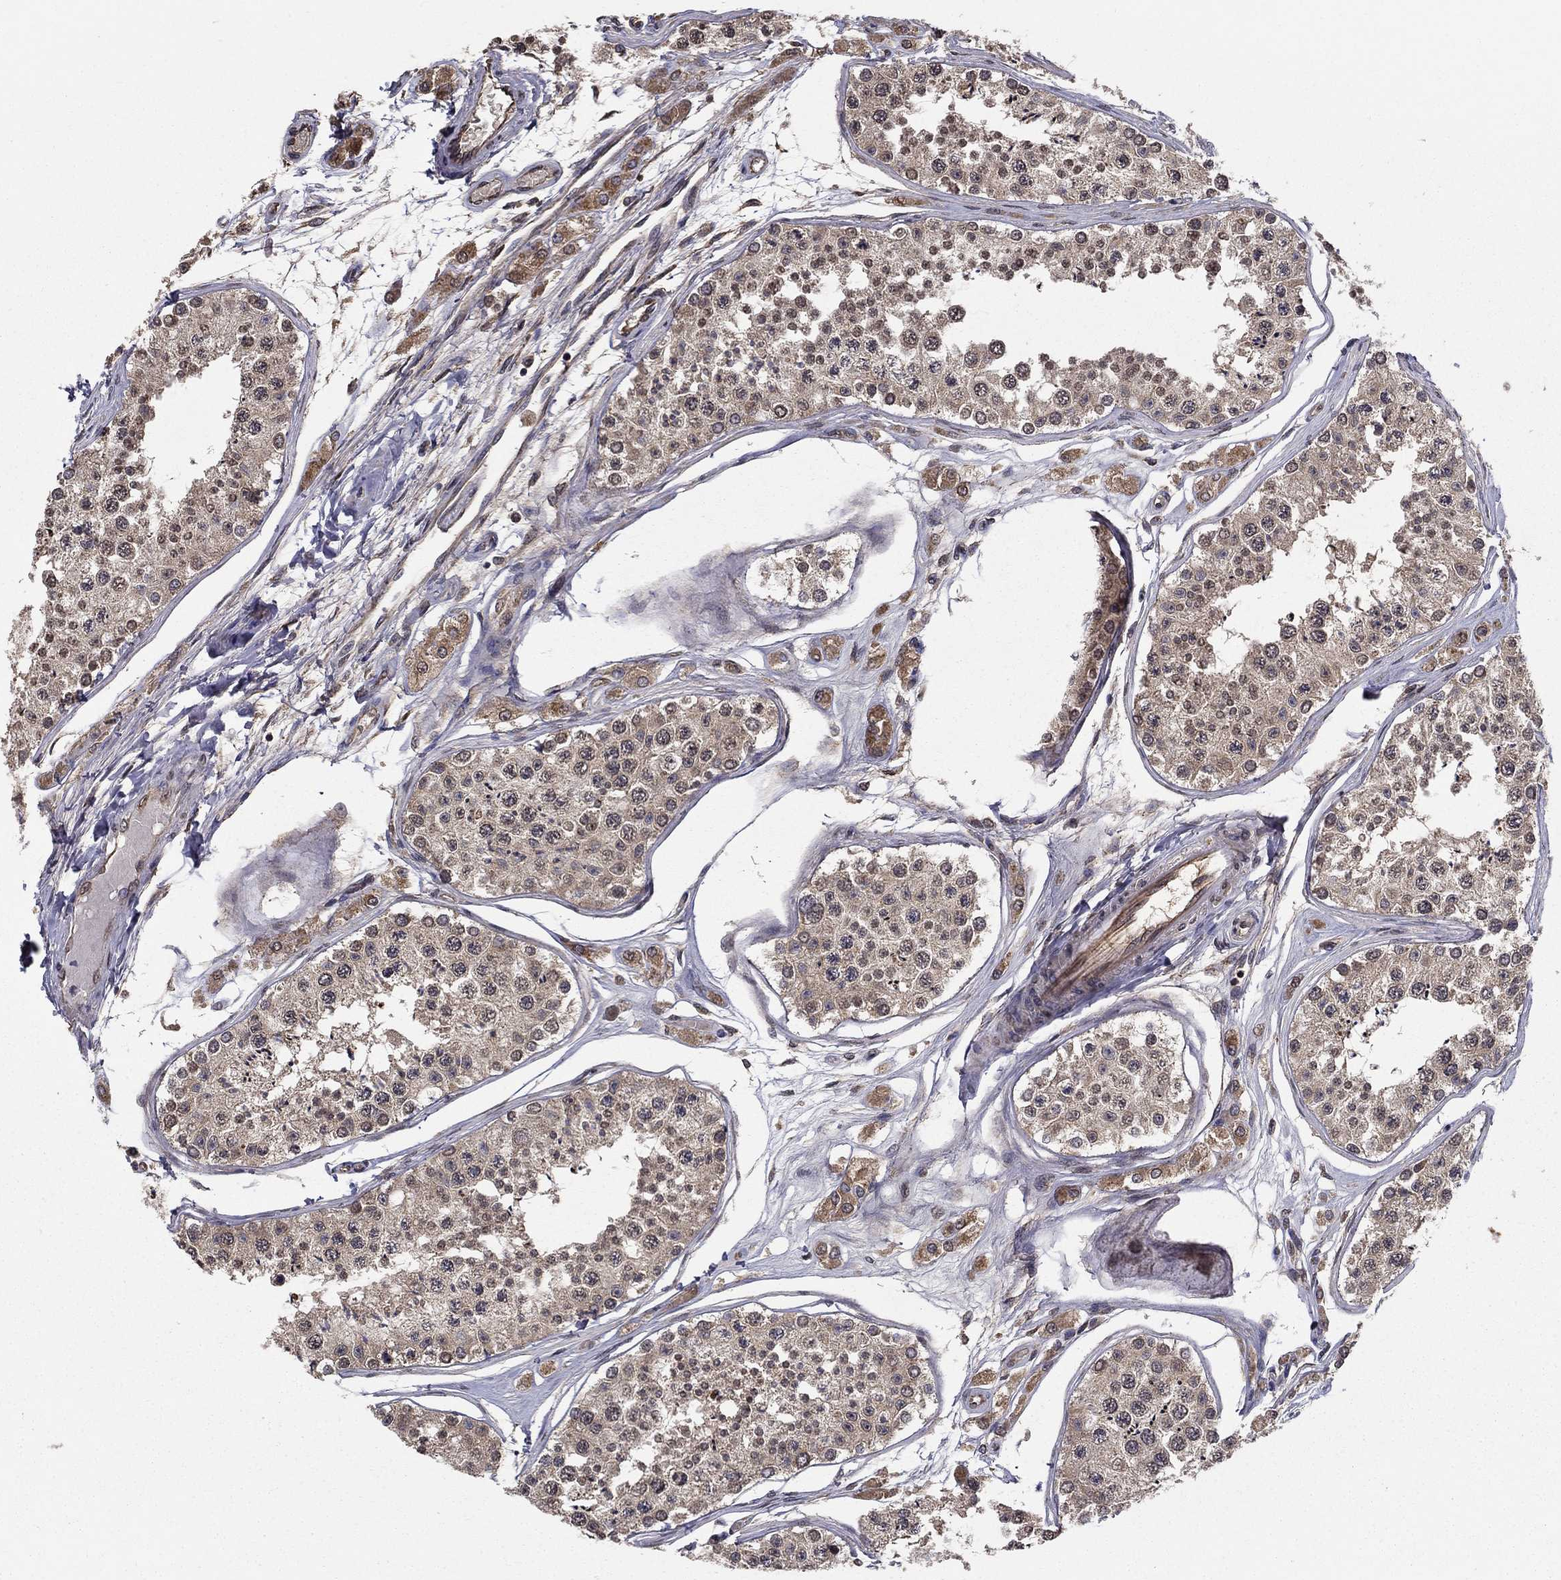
{"staining": {"intensity": "moderate", "quantity": "<25%", "location": "cytoplasmic/membranous"}, "tissue": "testis", "cell_type": "Cells in seminiferous ducts", "image_type": "normal", "snomed": [{"axis": "morphology", "description": "Normal tissue, NOS"}, {"axis": "topography", "description": "Testis"}], "caption": "Unremarkable testis was stained to show a protein in brown. There is low levels of moderate cytoplasmic/membranous expression in approximately <25% of cells in seminiferous ducts.", "gene": "SLC2A13", "patient": {"sex": "male", "age": 25}}